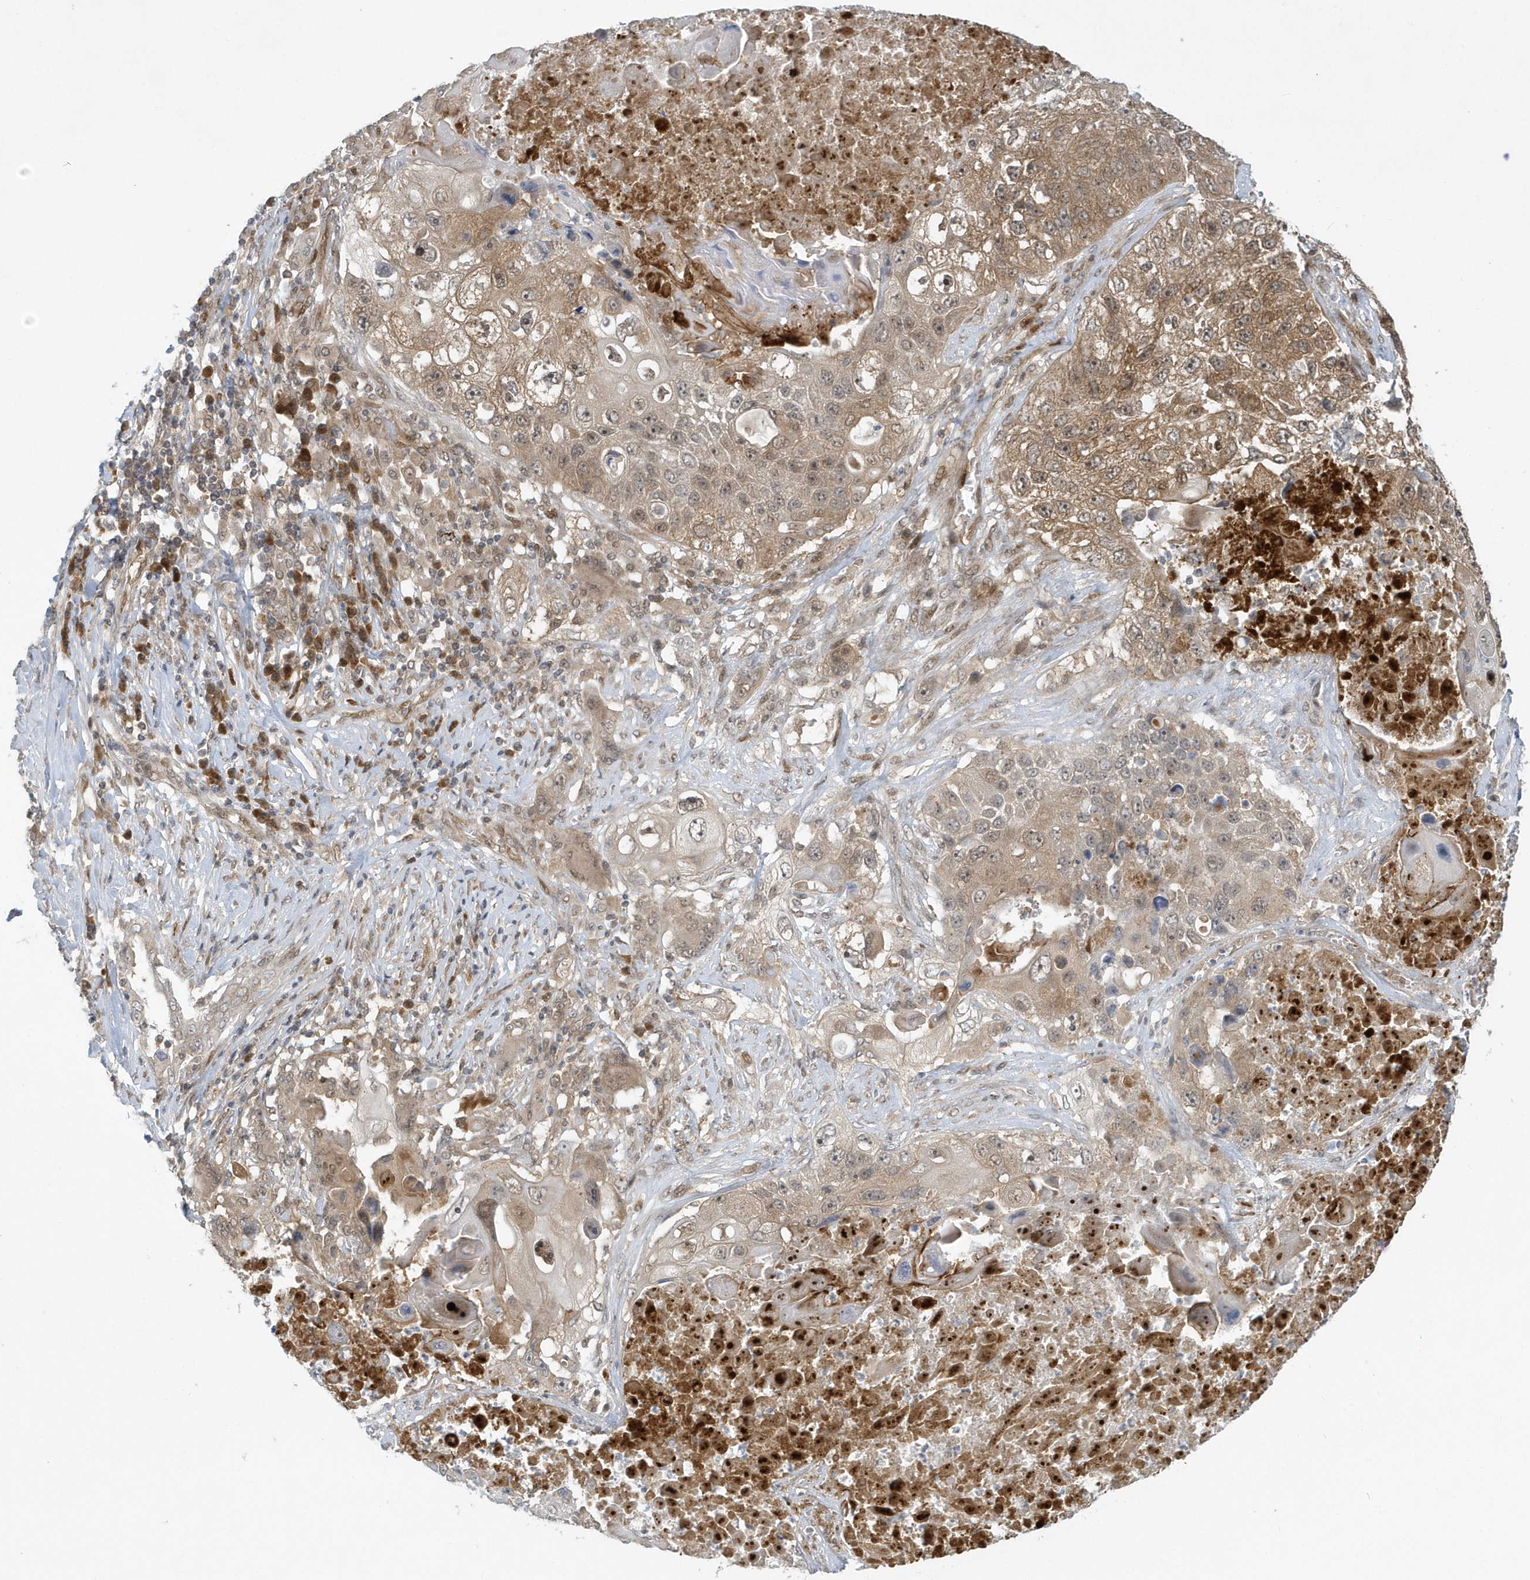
{"staining": {"intensity": "moderate", "quantity": "25%-75%", "location": "cytoplasmic/membranous"}, "tissue": "lung cancer", "cell_type": "Tumor cells", "image_type": "cancer", "snomed": [{"axis": "morphology", "description": "Squamous cell carcinoma, NOS"}, {"axis": "topography", "description": "Lung"}], "caption": "Human squamous cell carcinoma (lung) stained with a protein marker demonstrates moderate staining in tumor cells.", "gene": "ATG4A", "patient": {"sex": "male", "age": 61}}